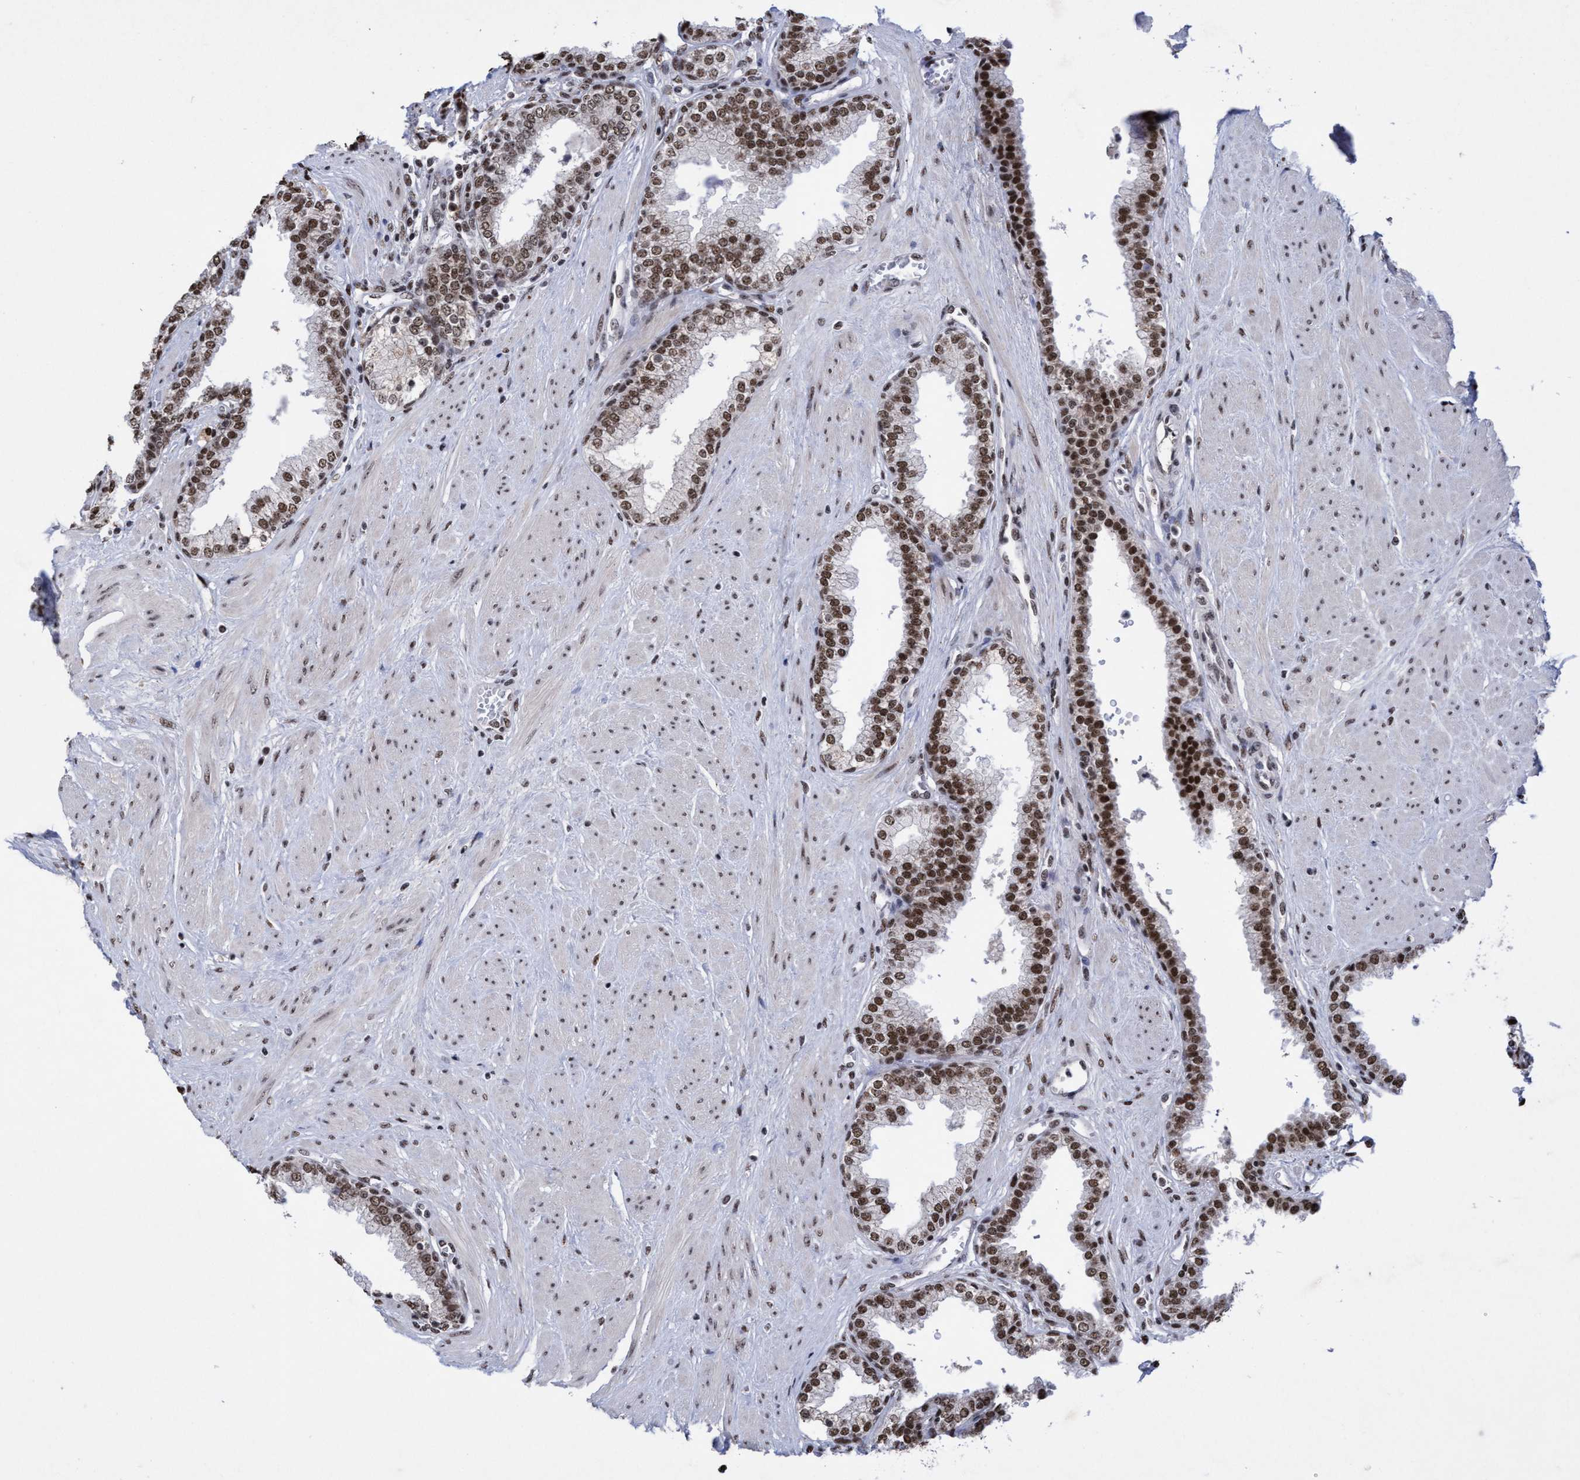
{"staining": {"intensity": "strong", "quantity": ">75%", "location": "nuclear"}, "tissue": "prostate", "cell_type": "Glandular cells", "image_type": "normal", "snomed": [{"axis": "morphology", "description": "Normal tissue, NOS"}, {"axis": "topography", "description": "Prostate"}], "caption": "This photomicrograph shows immunohistochemistry (IHC) staining of normal human prostate, with high strong nuclear expression in about >75% of glandular cells.", "gene": "EFCAB10", "patient": {"sex": "male", "age": 51}}